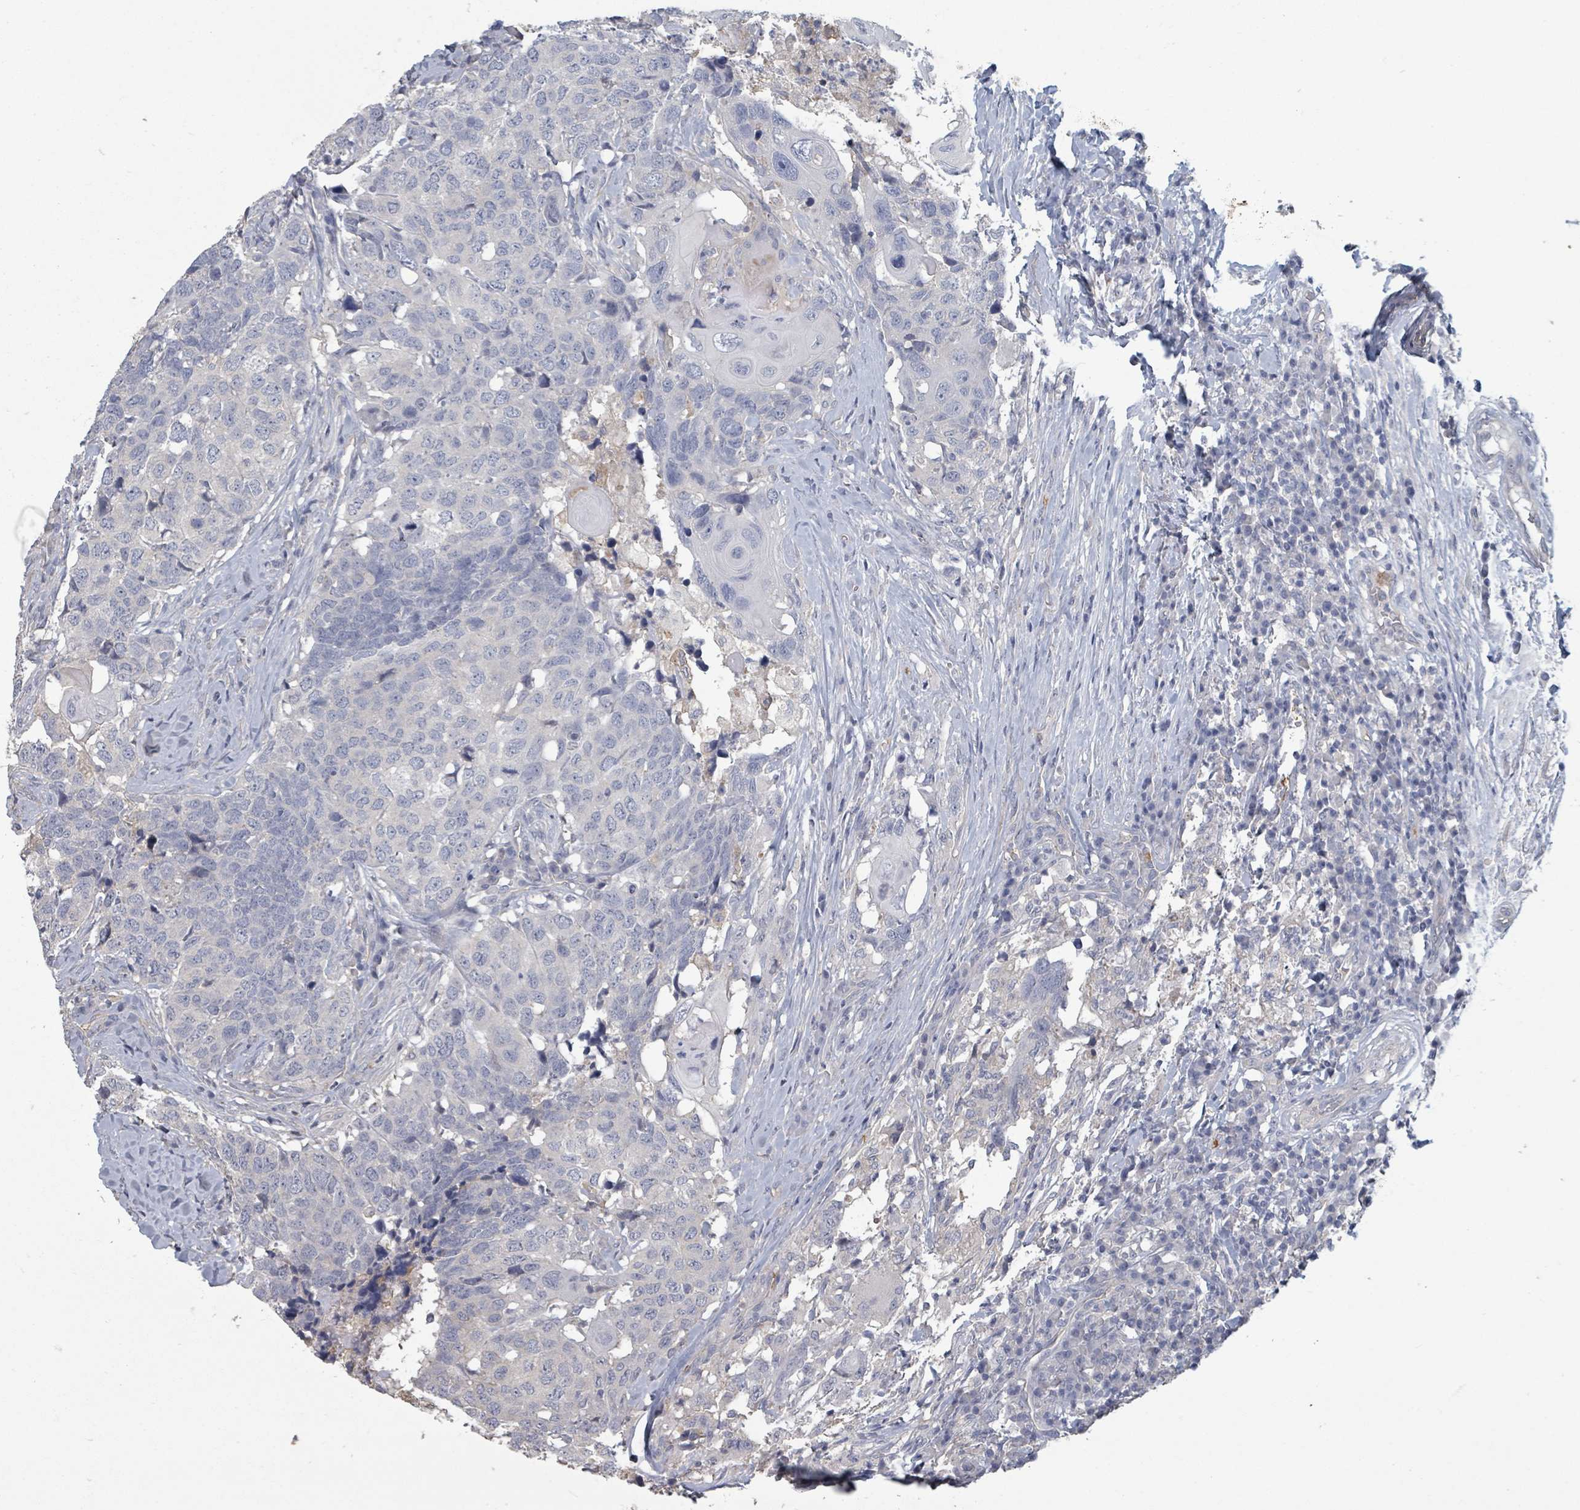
{"staining": {"intensity": "negative", "quantity": "none", "location": "none"}, "tissue": "head and neck cancer", "cell_type": "Tumor cells", "image_type": "cancer", "snomed": [{"axis": "morphology", "description": "Normal tissue, NOS"}, {"axis": "morphology", "description": "Squamous cell carcinoma, NOS"}, {"axis": "topography", "description": "Skeletal muscle"}, {"axis": "topography", "description": "Vascular tissue"}, {"axis": "topography", "description": "Peripheral nerve tissue"}, {"axis": "topography", "description": "Head-Neck"}], "caption": "The image shows no staining of tumor cells in squamous cell carcinoma (head and neck). (Stains: DAB (3,3'-diaminobenzidine) immunohistochemistry with hematoxylin counter stain, Microscopy: brightfield microscopy at high magnification).", "gene": "PLAUR", "patient": {"sex": "male", "age": 66}}